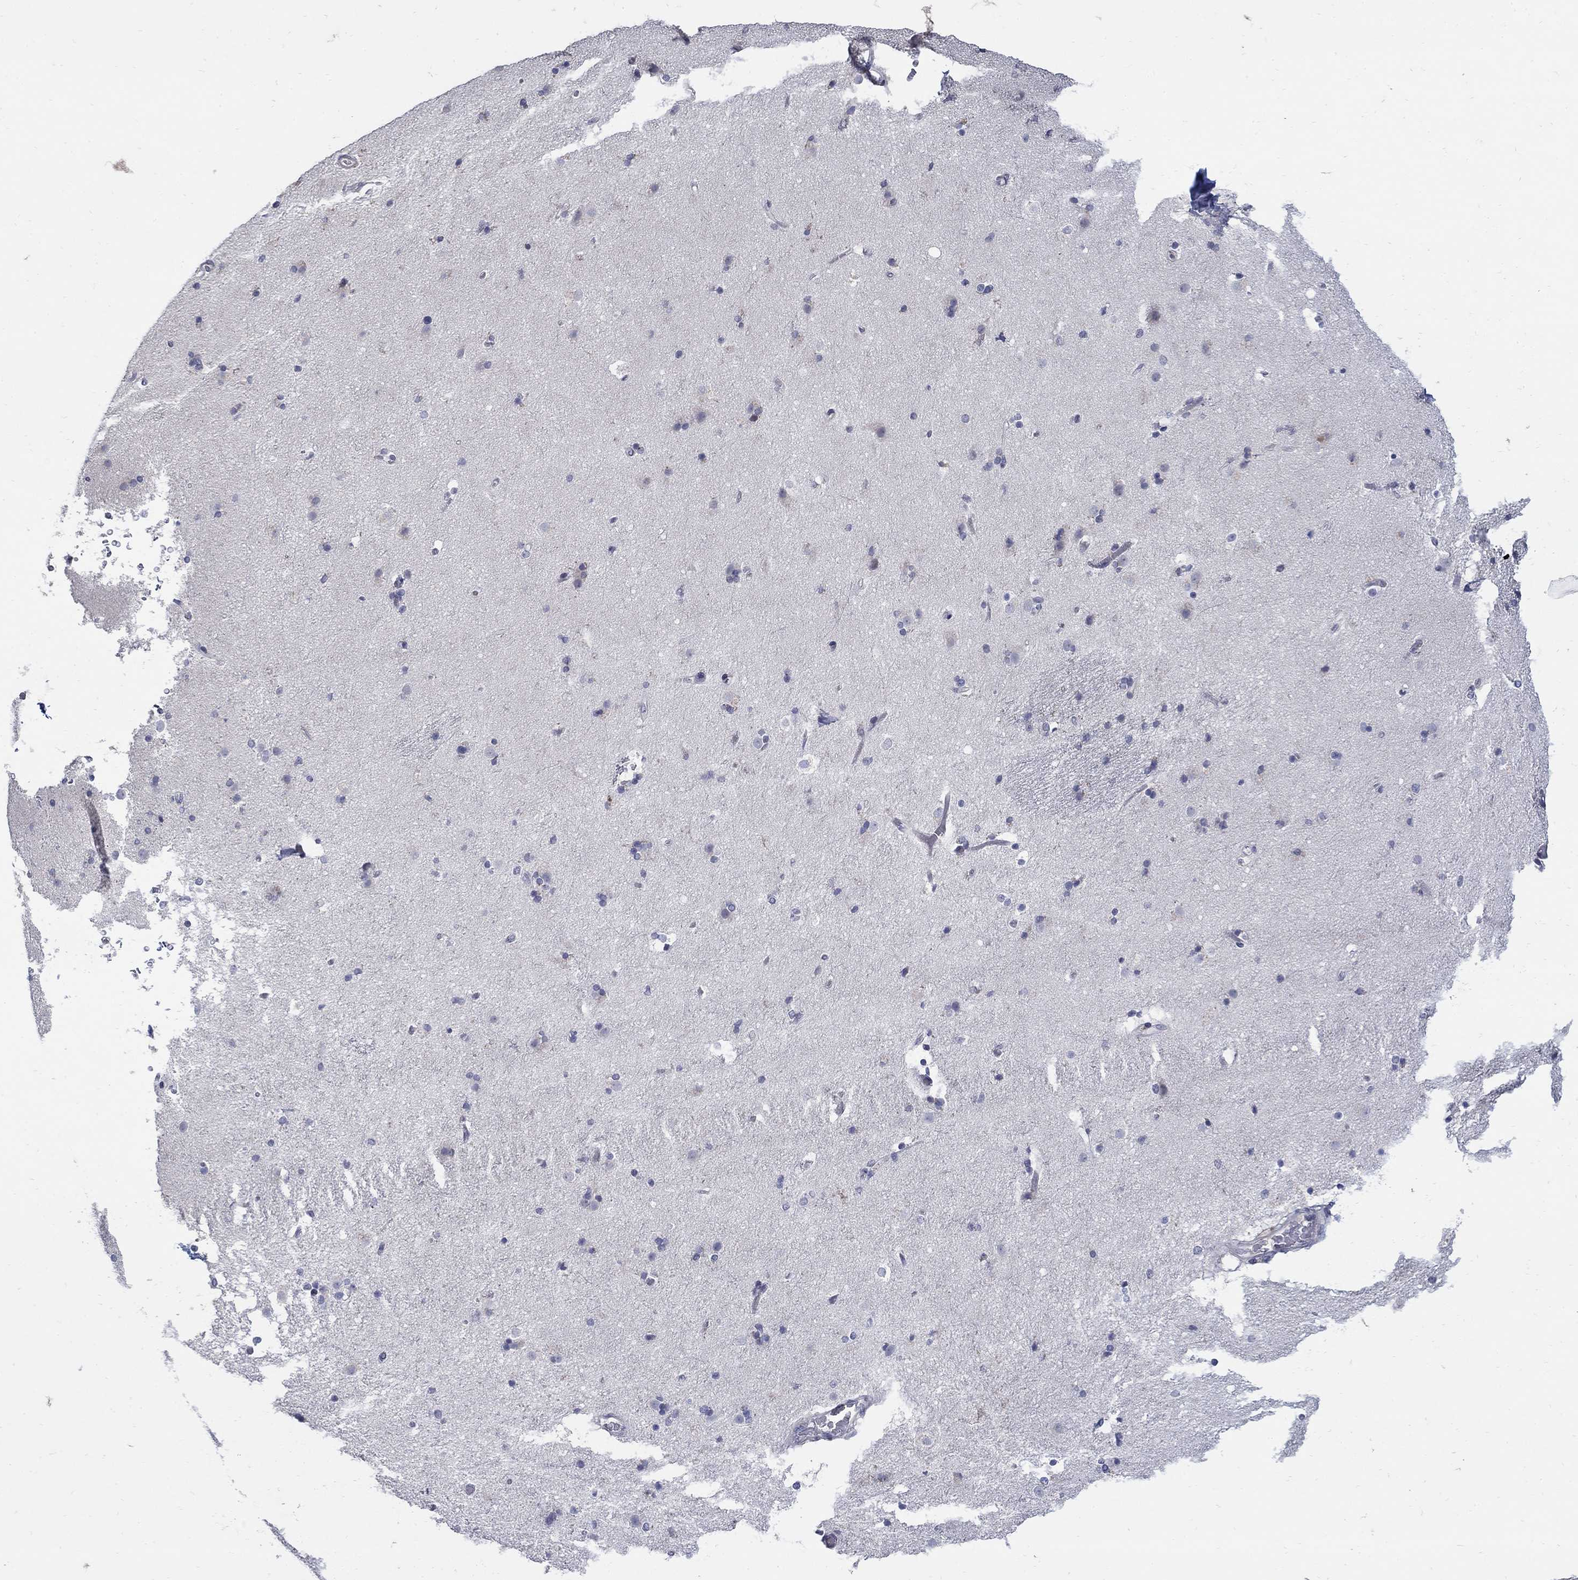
{"staining": {"intensity": "negative", "quantity": "none", "location": "none"}, "tissue": "caudate", "cell_type": "Glial cells", "image_type": "normal", "snomed": [{"axis": "morphology", "description": "Normal tissue, NOS"}, {"axis": "topography", "description": "Lateral ventricle wall"}], "caption": "An IHC image of benign caudate is shown. There is no staining in glial cells of caudate.", "gene": "CETN1", "patient": {"sex": "female", "age": 71}}